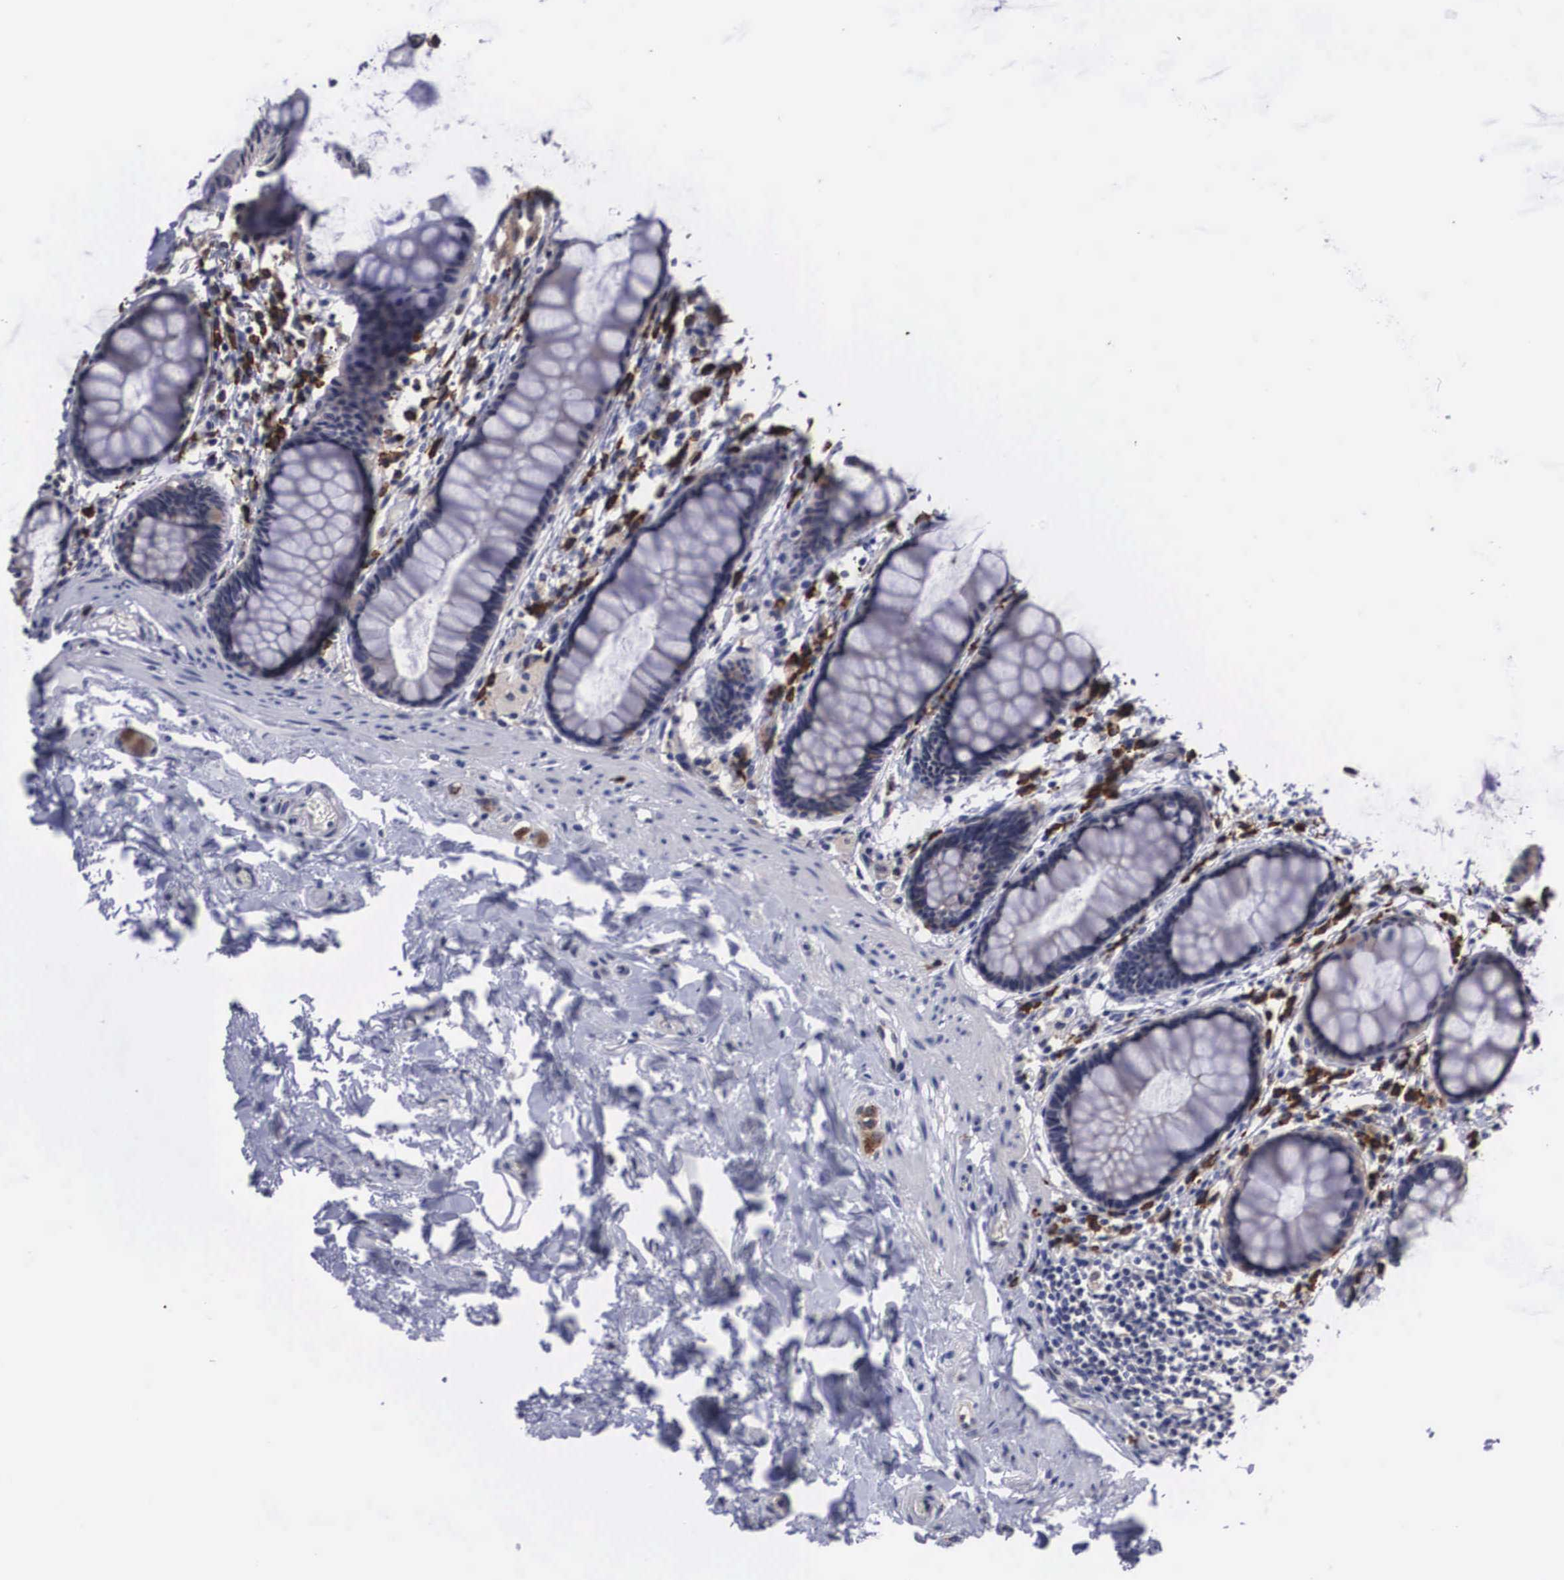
{"staining": {"intensity": "weak", "quantity": "25%-75%", "location": "cytoplasmic/membranous"}, "tissue": "rectum", "cell_type": "Glandular cells", "image_type": "normal", "snomed": [{"axis": "morphology", "description": "Normal tissue, NOS"}, {"axis": "topography", "description": "Rectum"}], "caption": "Immunohistochemical staining of benign rectum demonstrates 25%-75% levels of weak cytoplasmic/membranous protein positivity in about 25%-75% of glandular cells. Ihc stains the protein in brown and the nuclei are stained blue.", "gene": "CRELD2", "patient": {"sex": "male", "age": 86}}